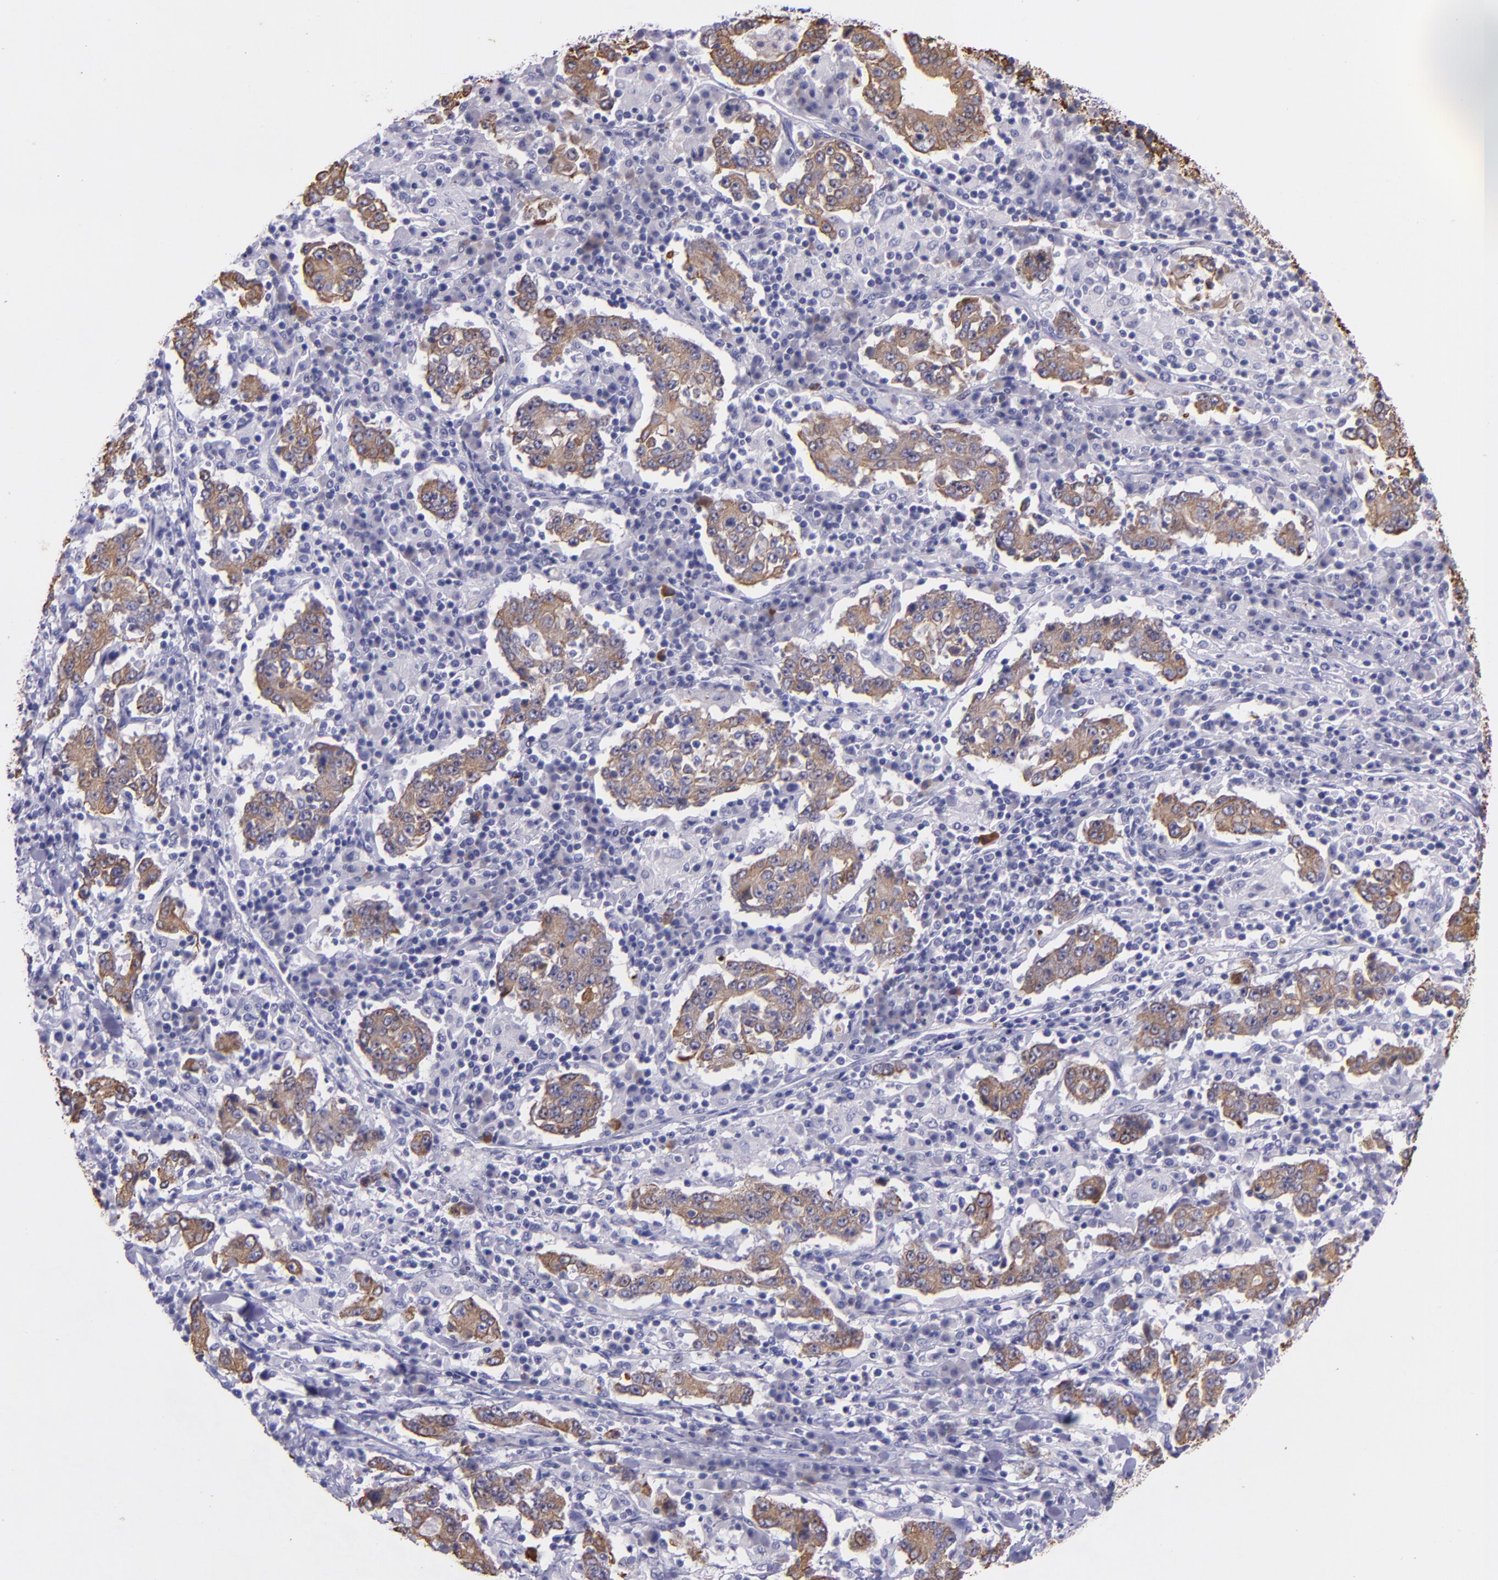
{"staining": {"intensity": "moderate", "quantity": ">75%", "location": "cytoplasmic/membranous"}, "tissue": "stomach cancer", "cell_type": "Tumor cells", "image_type": "cancer", "snomed": [{"axis": "morphology", "description": "Normal tissue, NOS"}, {"axis": "morphology", "description": "Adenocarcinoma, NOS"}, {"axis": "topography", "description": "Stomach, upper"}, {"axis": "topography", "description": "Stomach"}], "caption": "Moderate cytoplasmic/membranous protein staining is present in approximately >75% of tumor cells in stomach cancer.", "gene": "KRT4", "patient": {"sex": "male", "age": 59}}